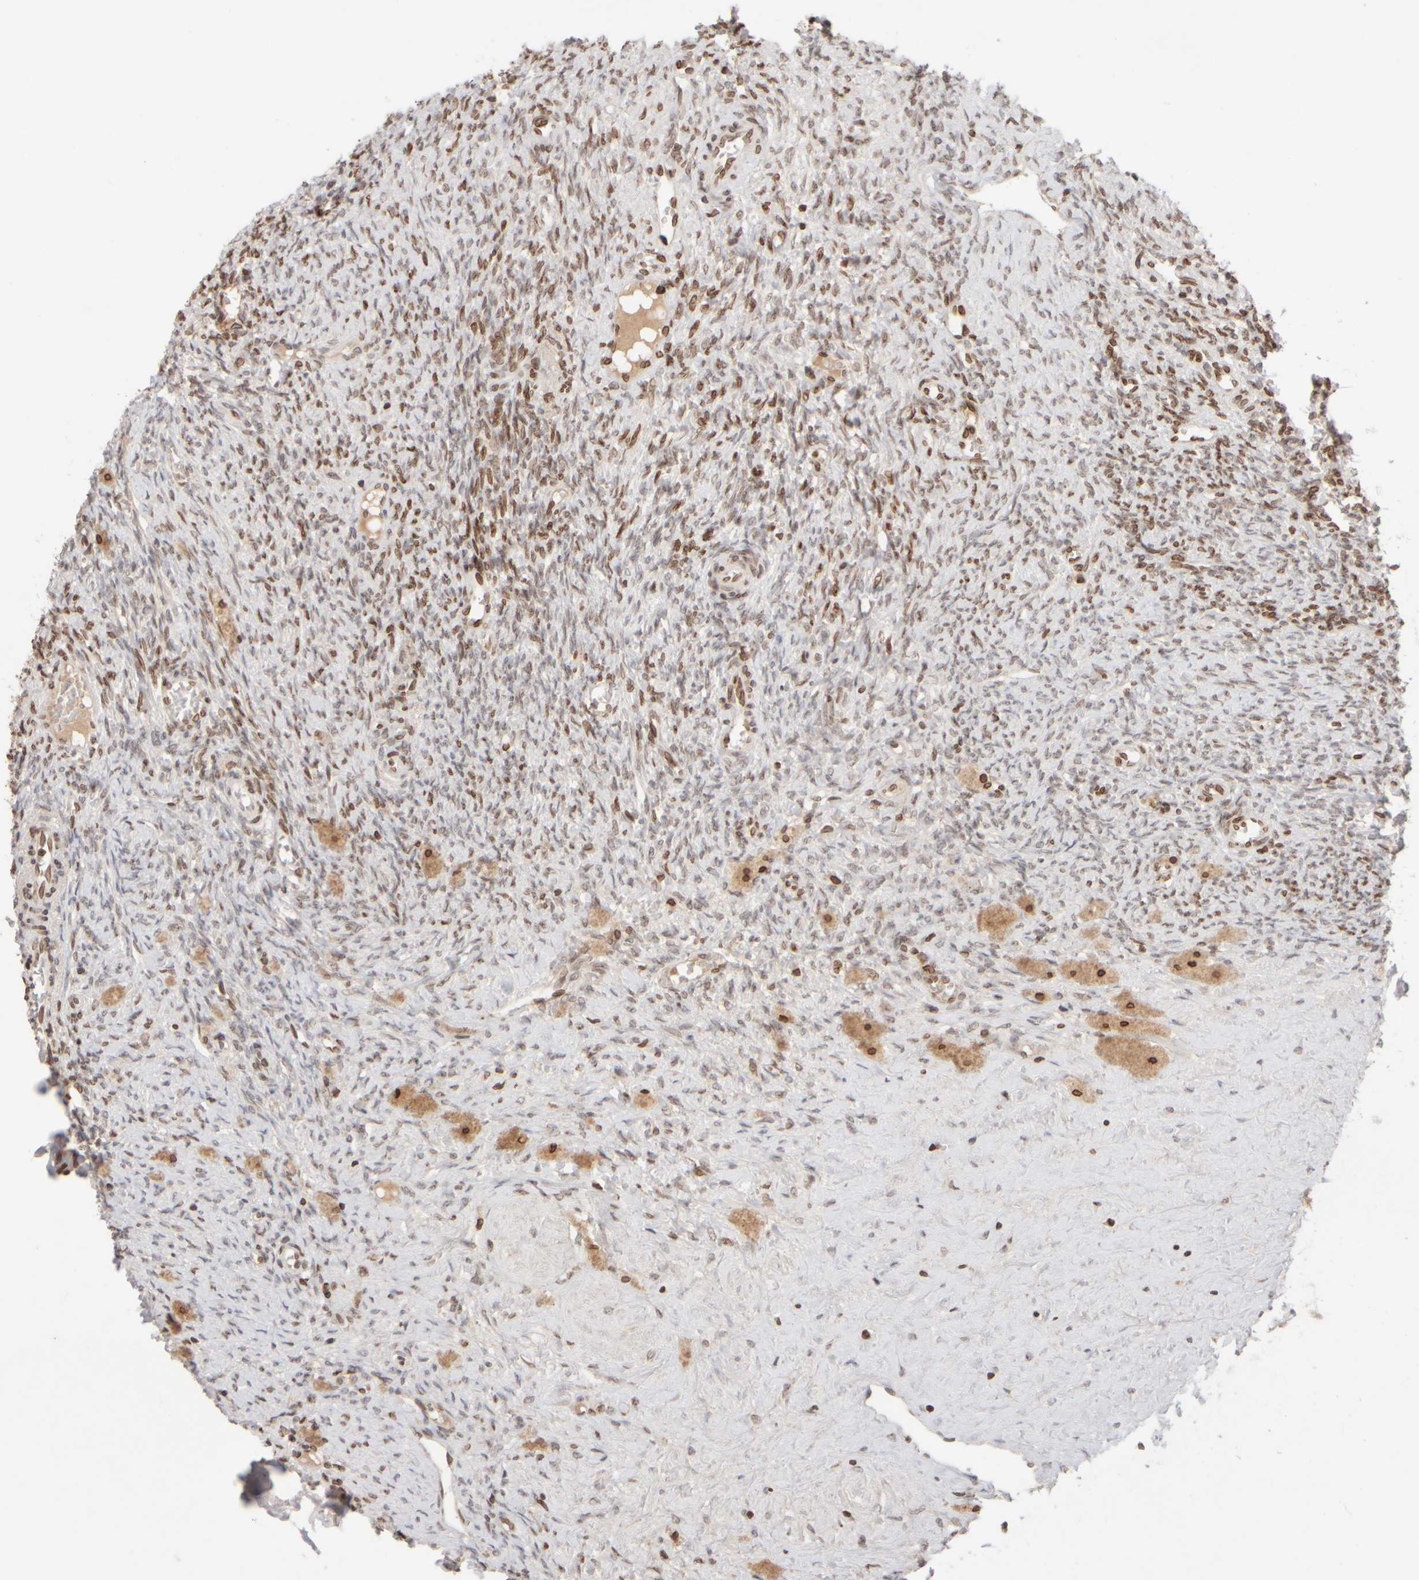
{"staining": {"intensity": "strong", "quantity": ">75%", "location": "cytoplasmic/membranous,nuclear"}, "tissue": "ovary", "cell_type": "Follicle cells", "image_type": "normal", "snomed": [{"axis": "morphology", "description": "Normal tissue, NOS"}, {"axis": "topography", "description": "Ovary"}], "caption": "Immunohistochemistry histopathology image of benign ovary: ovary stained using IHC shows high levels of strong protein expression localized specifically in the cytoplasmic/membranous,nuclear of follicle cells, appearing as a cytoplasmic/membranous,nuclear brown color.", "gene": "ZC3HC1", "patient": {"sex": "female", "age": 41}}